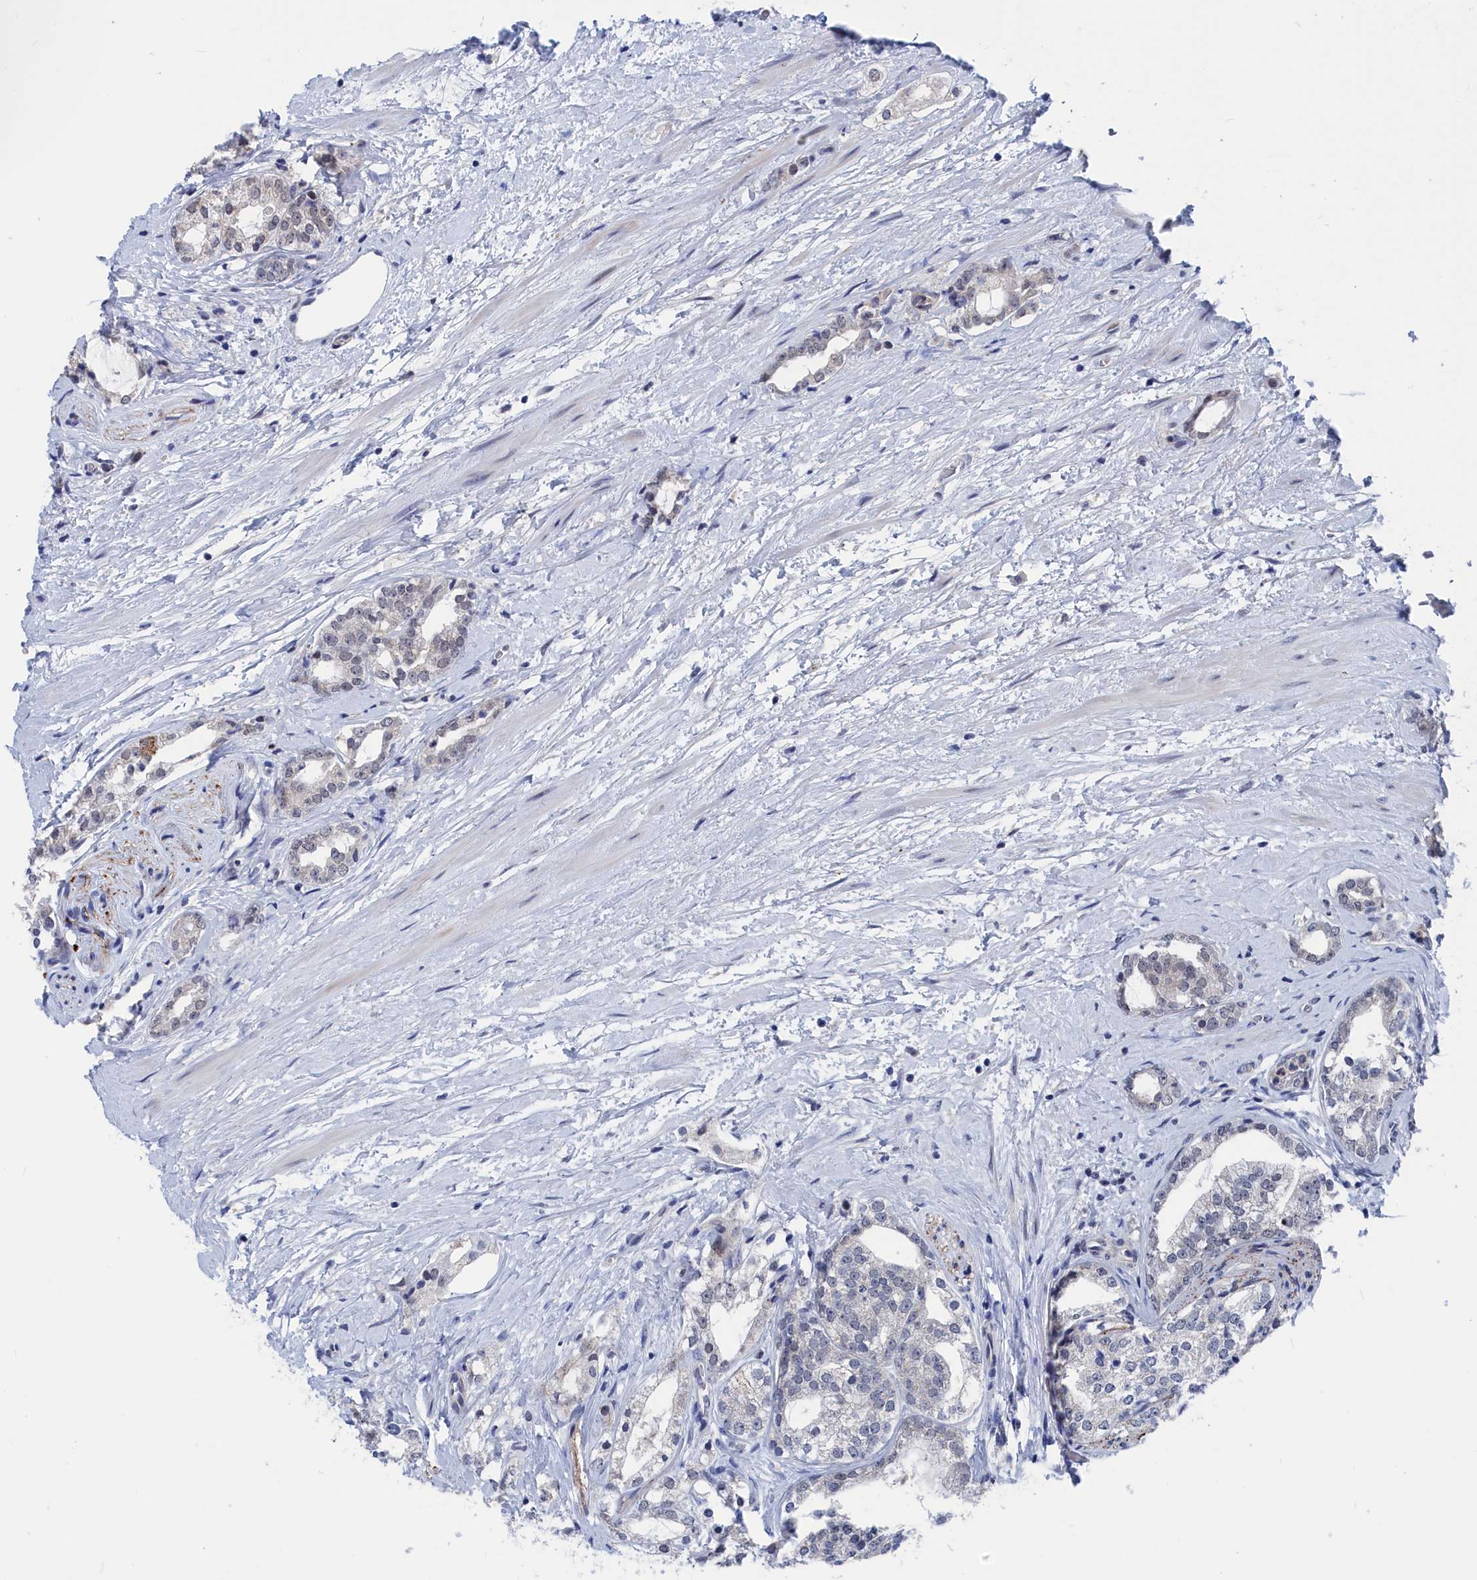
{"staining": {"intensity": "negative", "quantity": "none", "location": "none"}, "tissue": "prostate cancer", "cell_type": "Tumor cells", "image_type": "cancer", "snomed": [{"axis": "morphology", "description": "Adenocarcinoma, High grade"}, {"axis": "topography", "description": "Prostate"}], "caption": "DAB immunohistochemical staining of human prostate cancer reveals no significant staining in tumor cells.", "gene": "MARCHF3", "patient": {"sex": "male", "age": 64}}